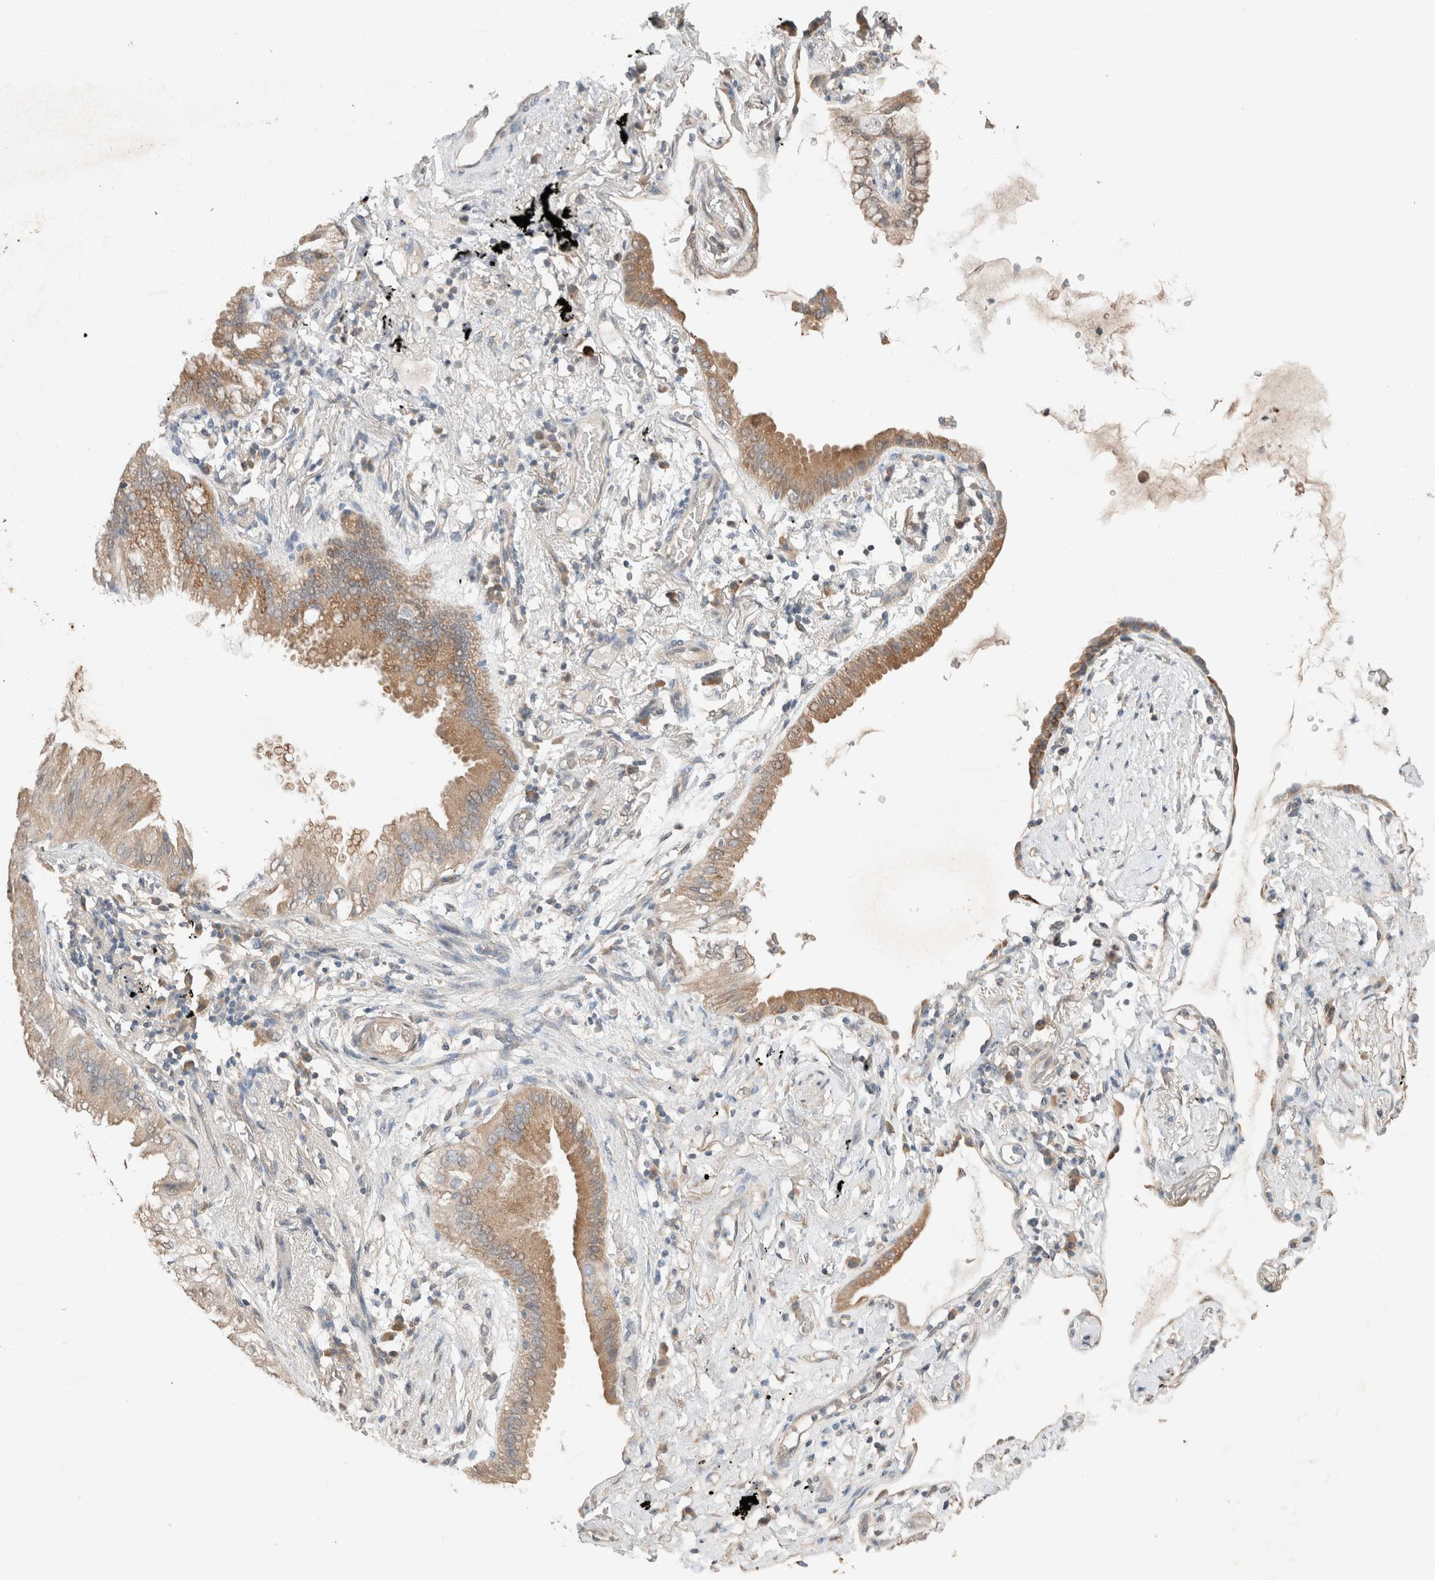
{"staining": {"intensity": "moderate", "quantity": "25%-75%", "location": "cytoplasmic/membranous"}, "tissue": "lung cancer", "cell_type": "Tumor cells", "image_type": "cancer", "snomed": [{"axis": "morphology", "description": "Adenocarcinoma, NOS"}, {"axis": "topography", "description": "Lung"}], "caption": "The photomicrograph exhibits a brown stain indicating the presence of a protein in the cytoplasmic/membranous of tumor cells in adenocarcinoma (lung). Using DAB (brown) and hematoxylin (blue) stains, captured at high magnification using brightfield microscopy.", "gene": "TUBD1", "patient": {"sex": "female", "age": 70}}